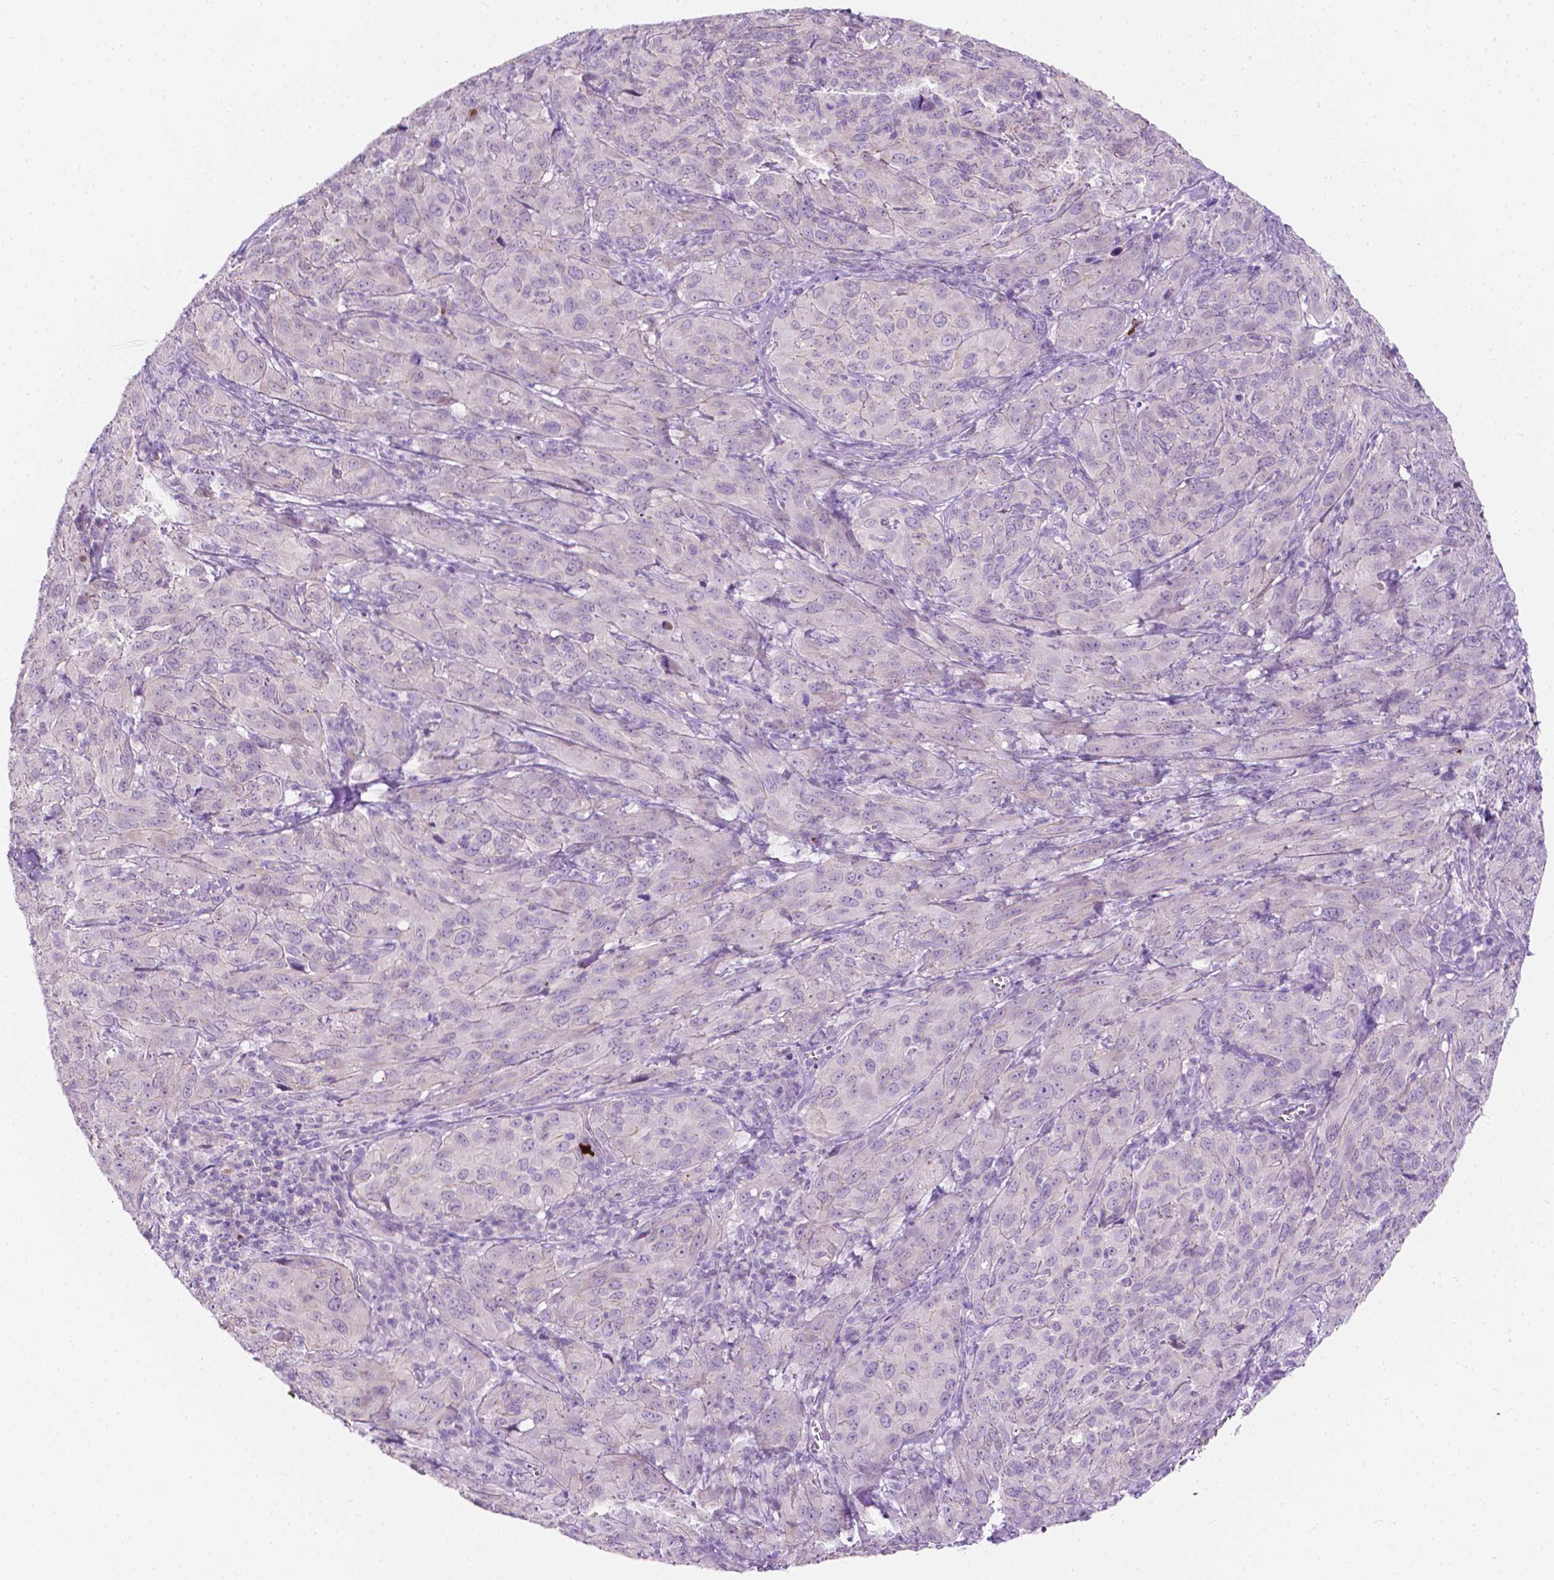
{"staining": {"intensity": "negative", "quantity": "none", "location": "none"}, "tissue": "cervical cancer", "cell_type": "Tumor cells", "image_type": "cancer", "snomed": [{"axis": "morphology", "description": "Normal tissue, NOS"}, {"axis": "morphology", "description": "Squamous cell carcinoma, NOS"}, {"axis": "topography", "description": "Cervix"}], "caption": "Immunohistochemistry (IHC) micrograph of squamous cell carcinoma (cervical) stained for a protein (brown), which shows no expression in tumor cells. (DAB immunohistochemistry (IHC) visualized using brightfield microscopy, high magnification).", "gene": "NOS1AP", "patient": {"sex": "female", "age": 51}}